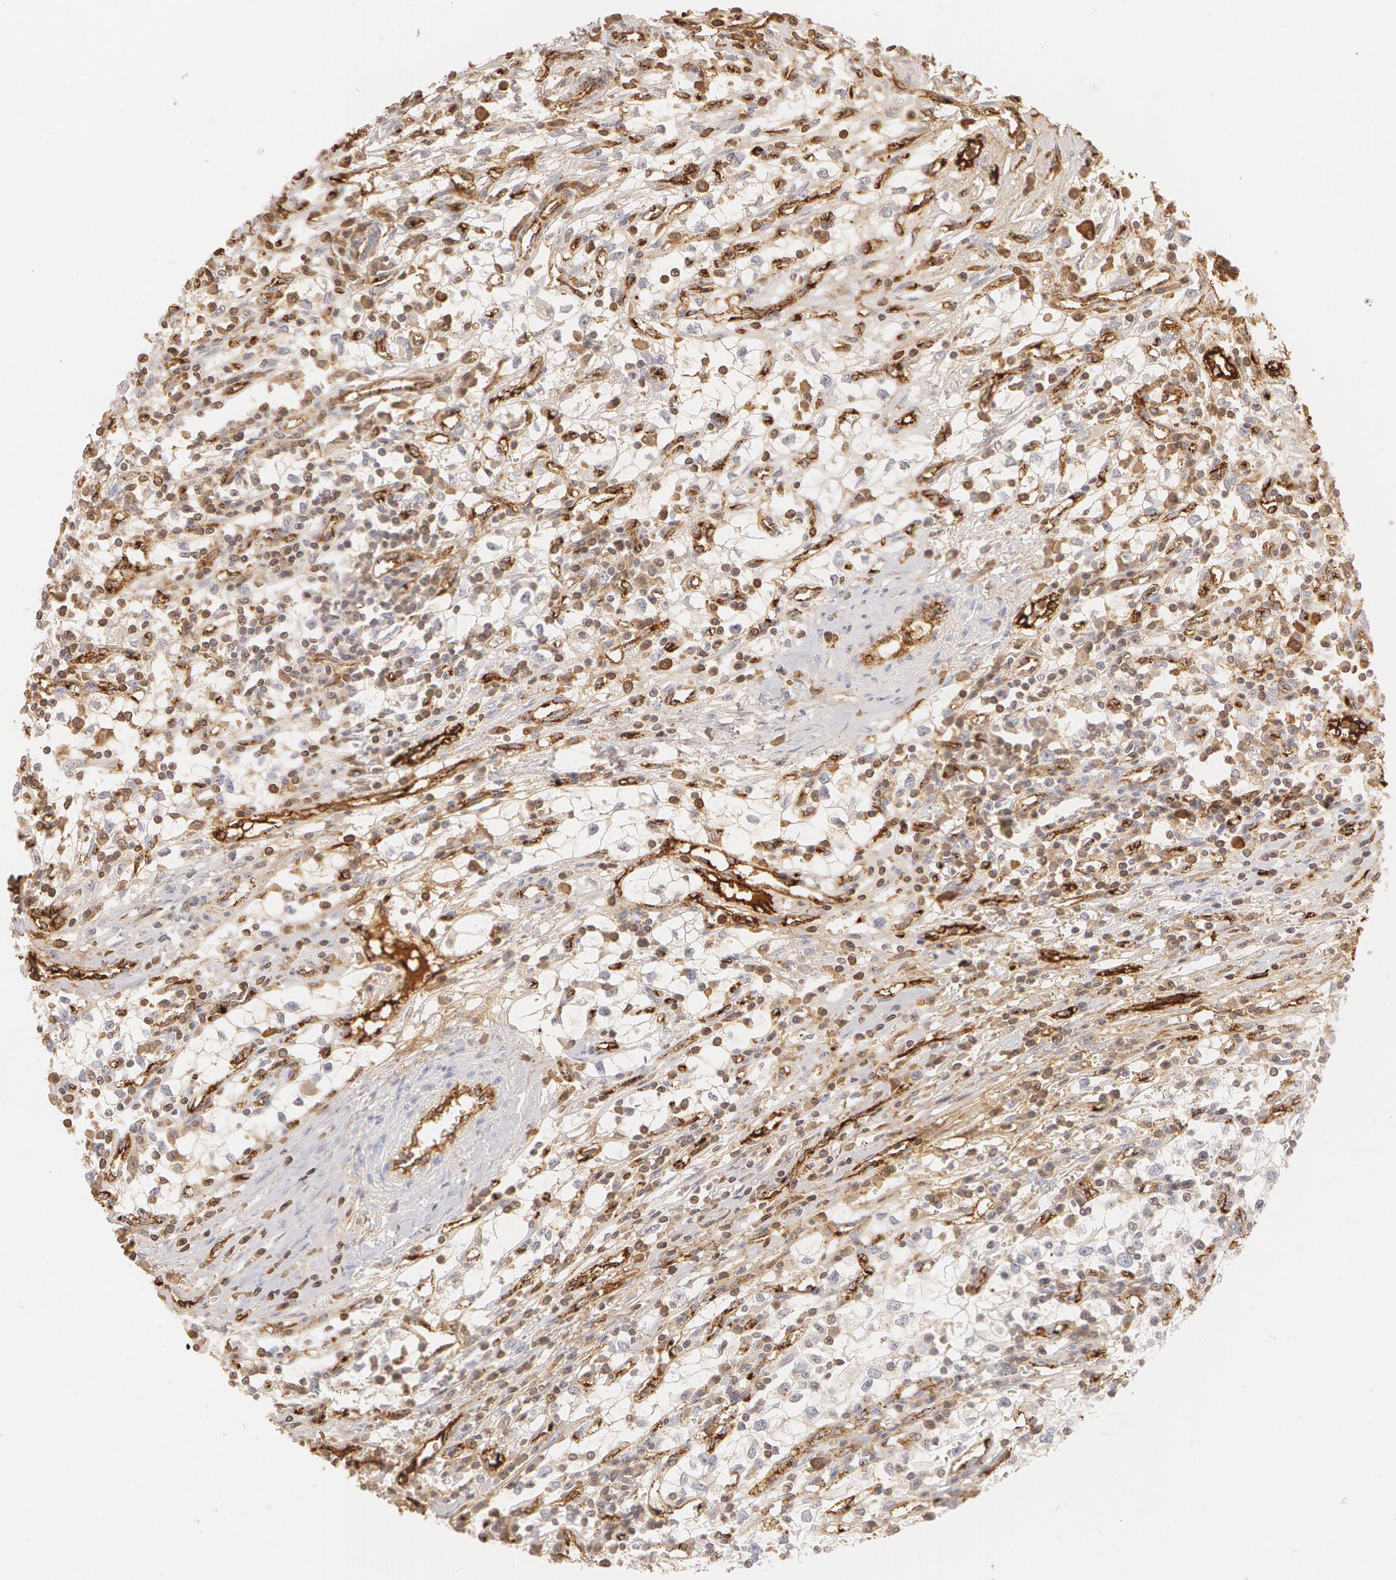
{"staining": {"intensity": "negative", "quantity": "none", "location": "none"}, "tissue": "renal cancer", "cell_type": "Tumor cells", "image_type": "cancer", "snomed": [{"axis": "morphology", "description": "Adenocarcinoma, NOS"}, {"axis": "topography", "description": "Kidney"}], "caption": "Renal cancer (adenocarcinoma) was stained to show a protein in brown. There is no significant expression in tumor cells. The staining is performed using DAB brown chromogen with nuclei counter-stained in using hematoxylin.", "gene": "VWF", "patient": {"sex": "male", "age": 82}}